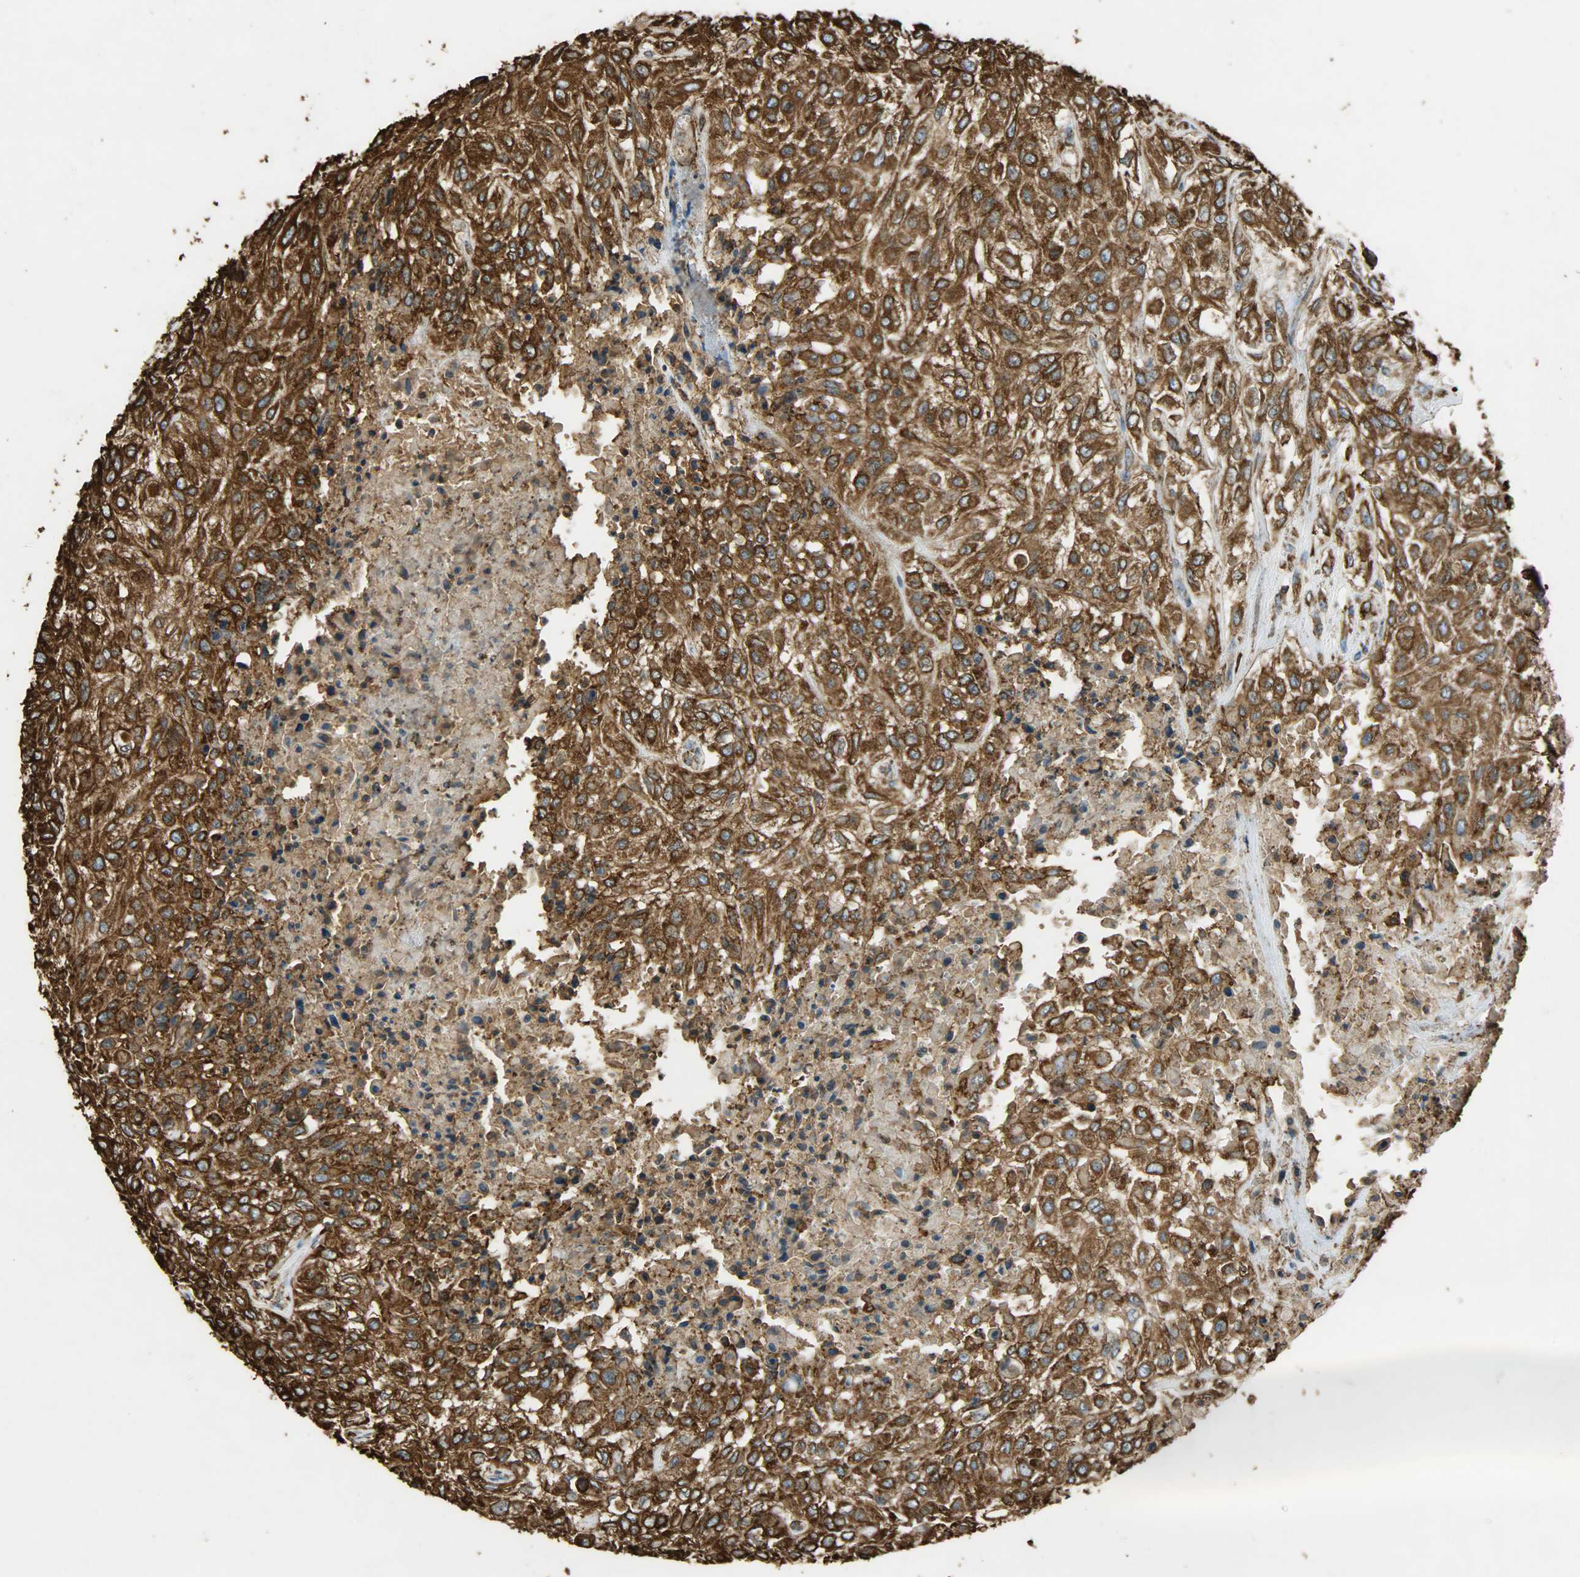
{"staining": {"intensity": "strong", "quantity": ">75%", "location": "cytoplasmic/membranous"}, "tissue": "urothelial cancer", "cell_type": "Tumor cells", "image_type": "cancer", "snomed": [{"axis": "morphology", "description": "Urothelial carcinoma, High grade"}, {"axis": "topography", "description": "Urinary bladder"}], "caption": "Human urothelial carcinoma (high-grade) stained for a protein (brown) exhibits strong cytoplasmic/membranous positive positivity in approximately >75% of tumor cells.", "gene": "HSP90B1", "patient": {"sex": "male", "age": 57}}